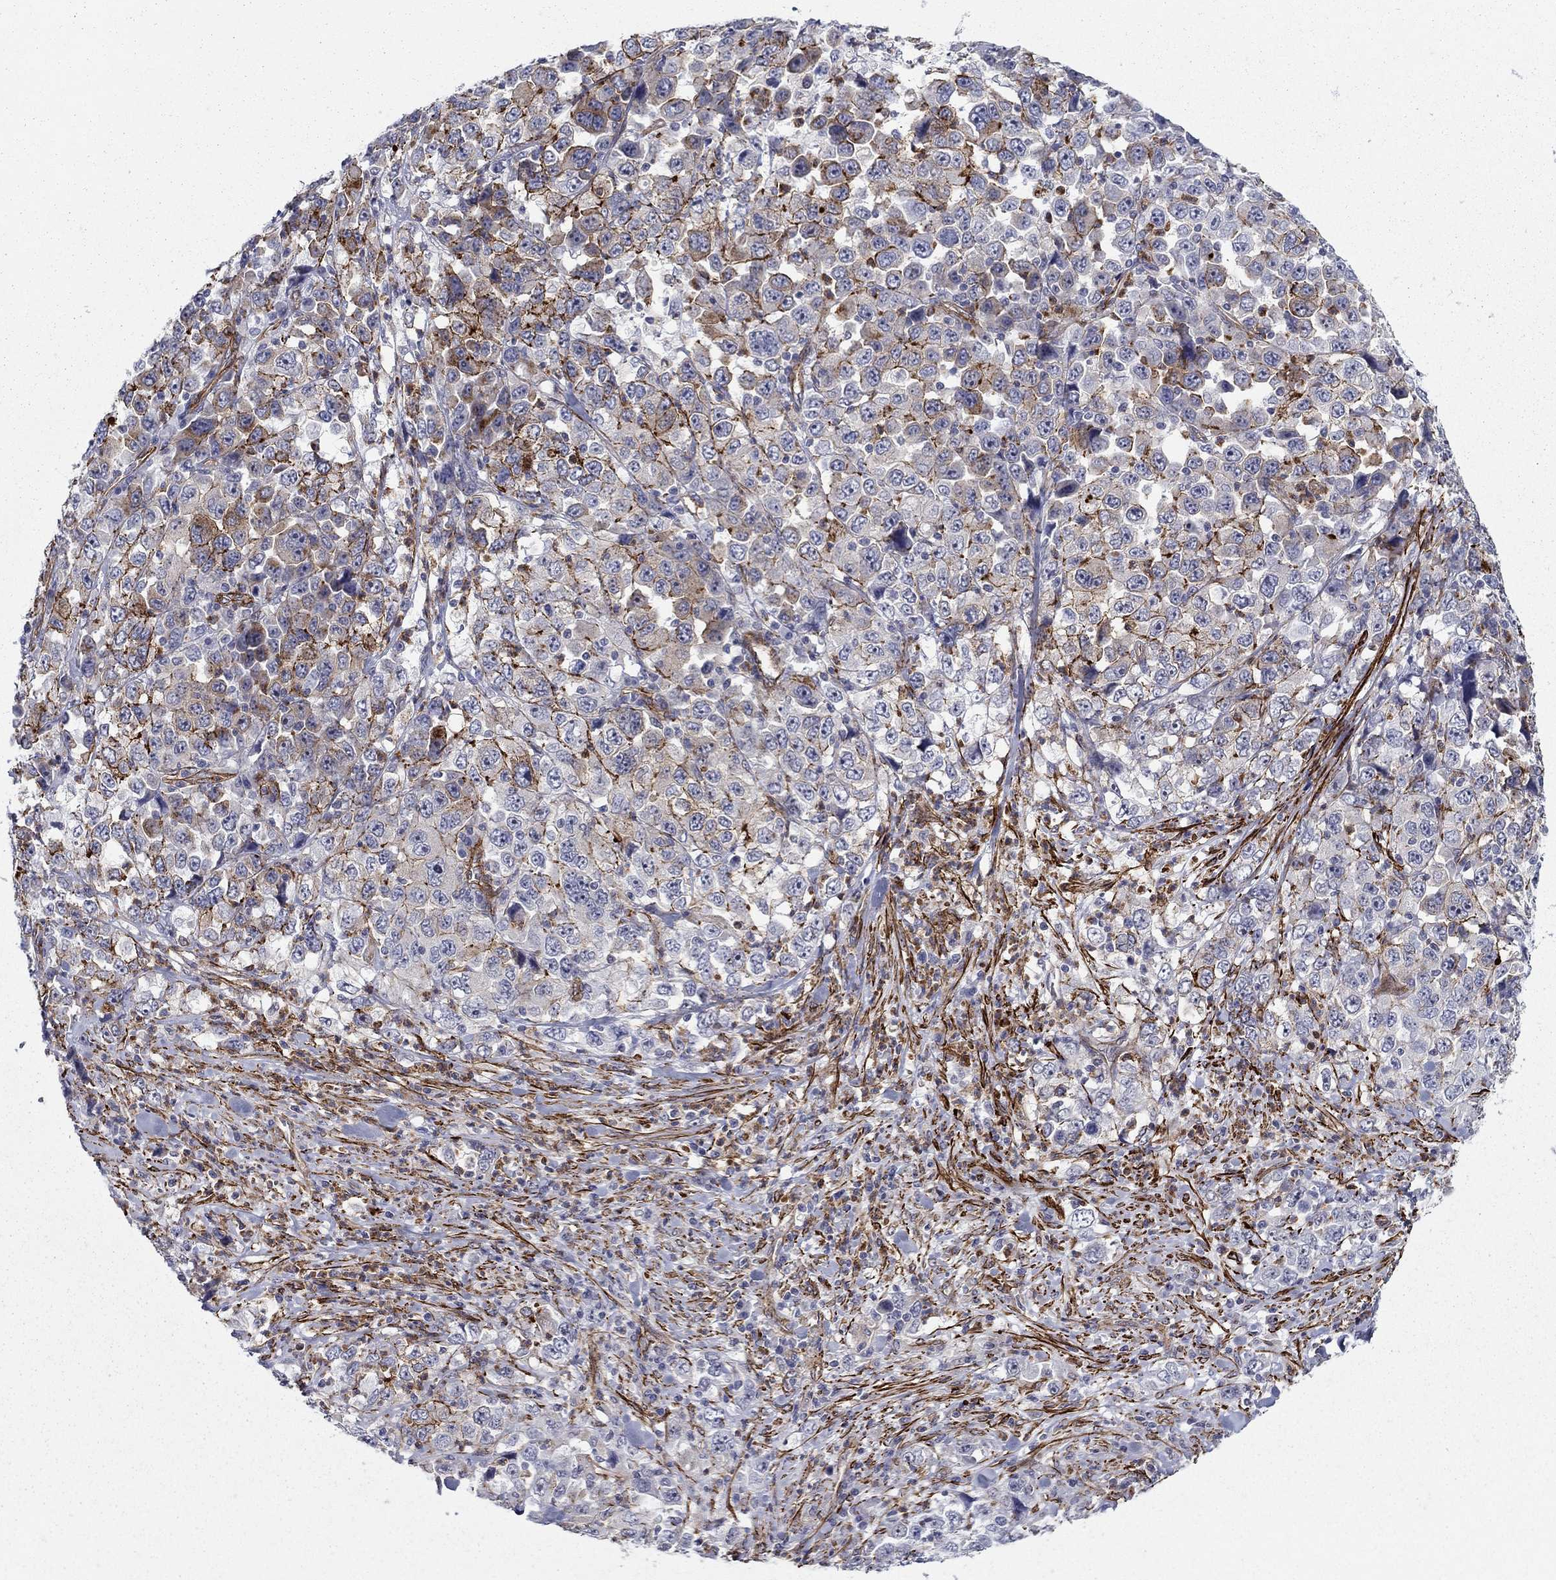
{"staining": {"intensity": "strong", "quantity": "<25%", "location": "cytoplasmic/membranous"}, "tissue": "stomach cancer", "cell_type": "Tumor cells", "image_type": "cancer", "snomed": [{"axis": "morphology", "description": "Normal tissue, NOS"}, {"axis": "morphology", "description": "Adenocarcinoma, NOS"}, {"axis": "topography", "description": "Stomach, upper"}, {"axis": "topography", "description": "Stomach"}], "caption": "A photomicrograph of human stomach cancer (adenocarcinoma) stained for a protein shows strong cytoplasmic/membranous brown staining in tumor cells. (DAB IHC, brown staining for protein, blue staining for nuclei).", "gene": "KRBA1", "patient": {"sex": "male", "age": 59}}